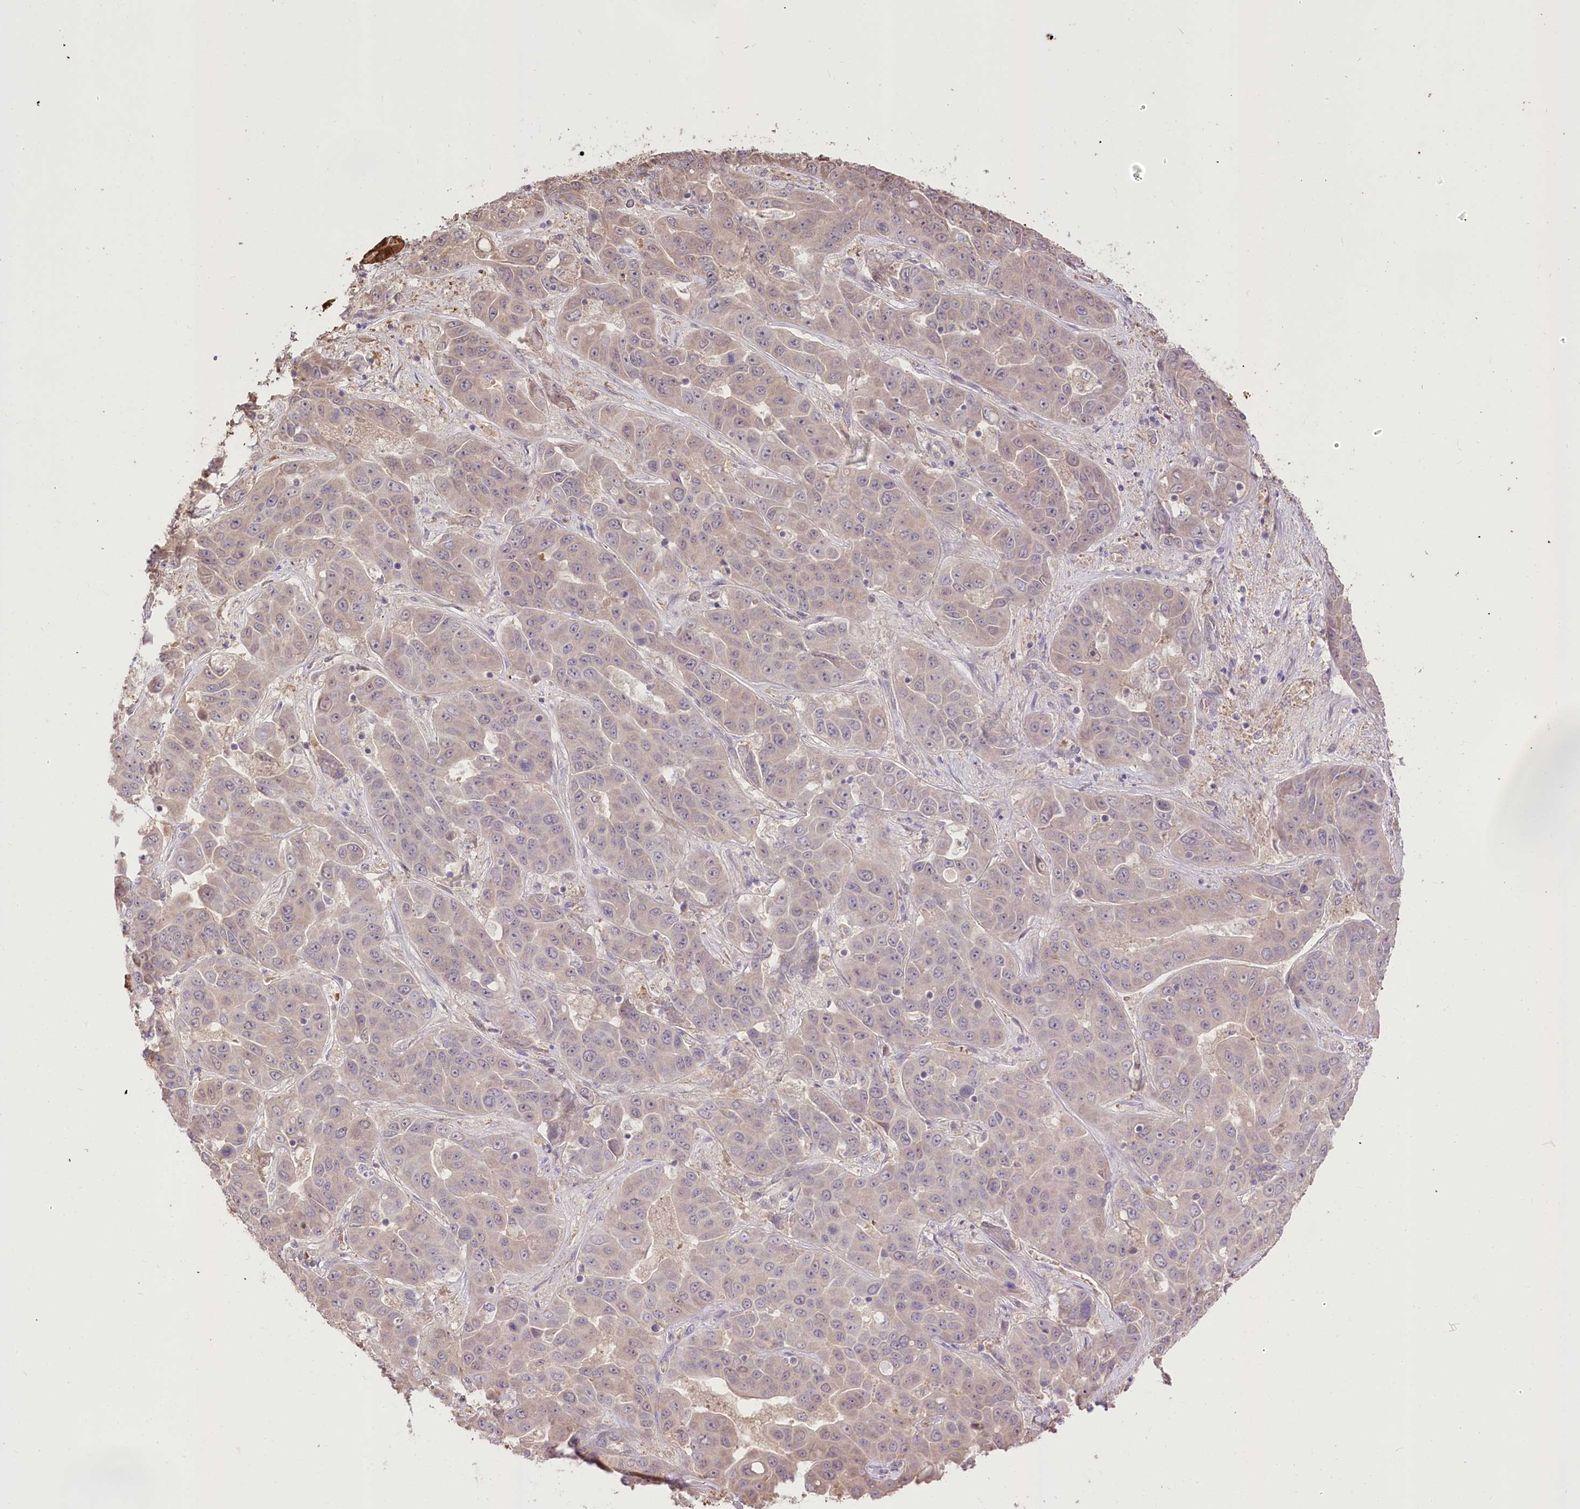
{"staining": {"intensity": "negative", "quantity": "none", "location": "none"}, "tissue": "liver cancer", "cell_type": "Tumor cells", "image_type": "cancer", "snomed": [{"axis": "morphology", "description": "Cholangiocarcinoma"}, {"axis": "topography", "description": "Liver"}], "caption": "The micrograph reveals no significant staining in tumor cells of cholangiocarcinoma (liver).", "gene": "R3HDM2", "patient": {"sex": "female", "age": 52}}